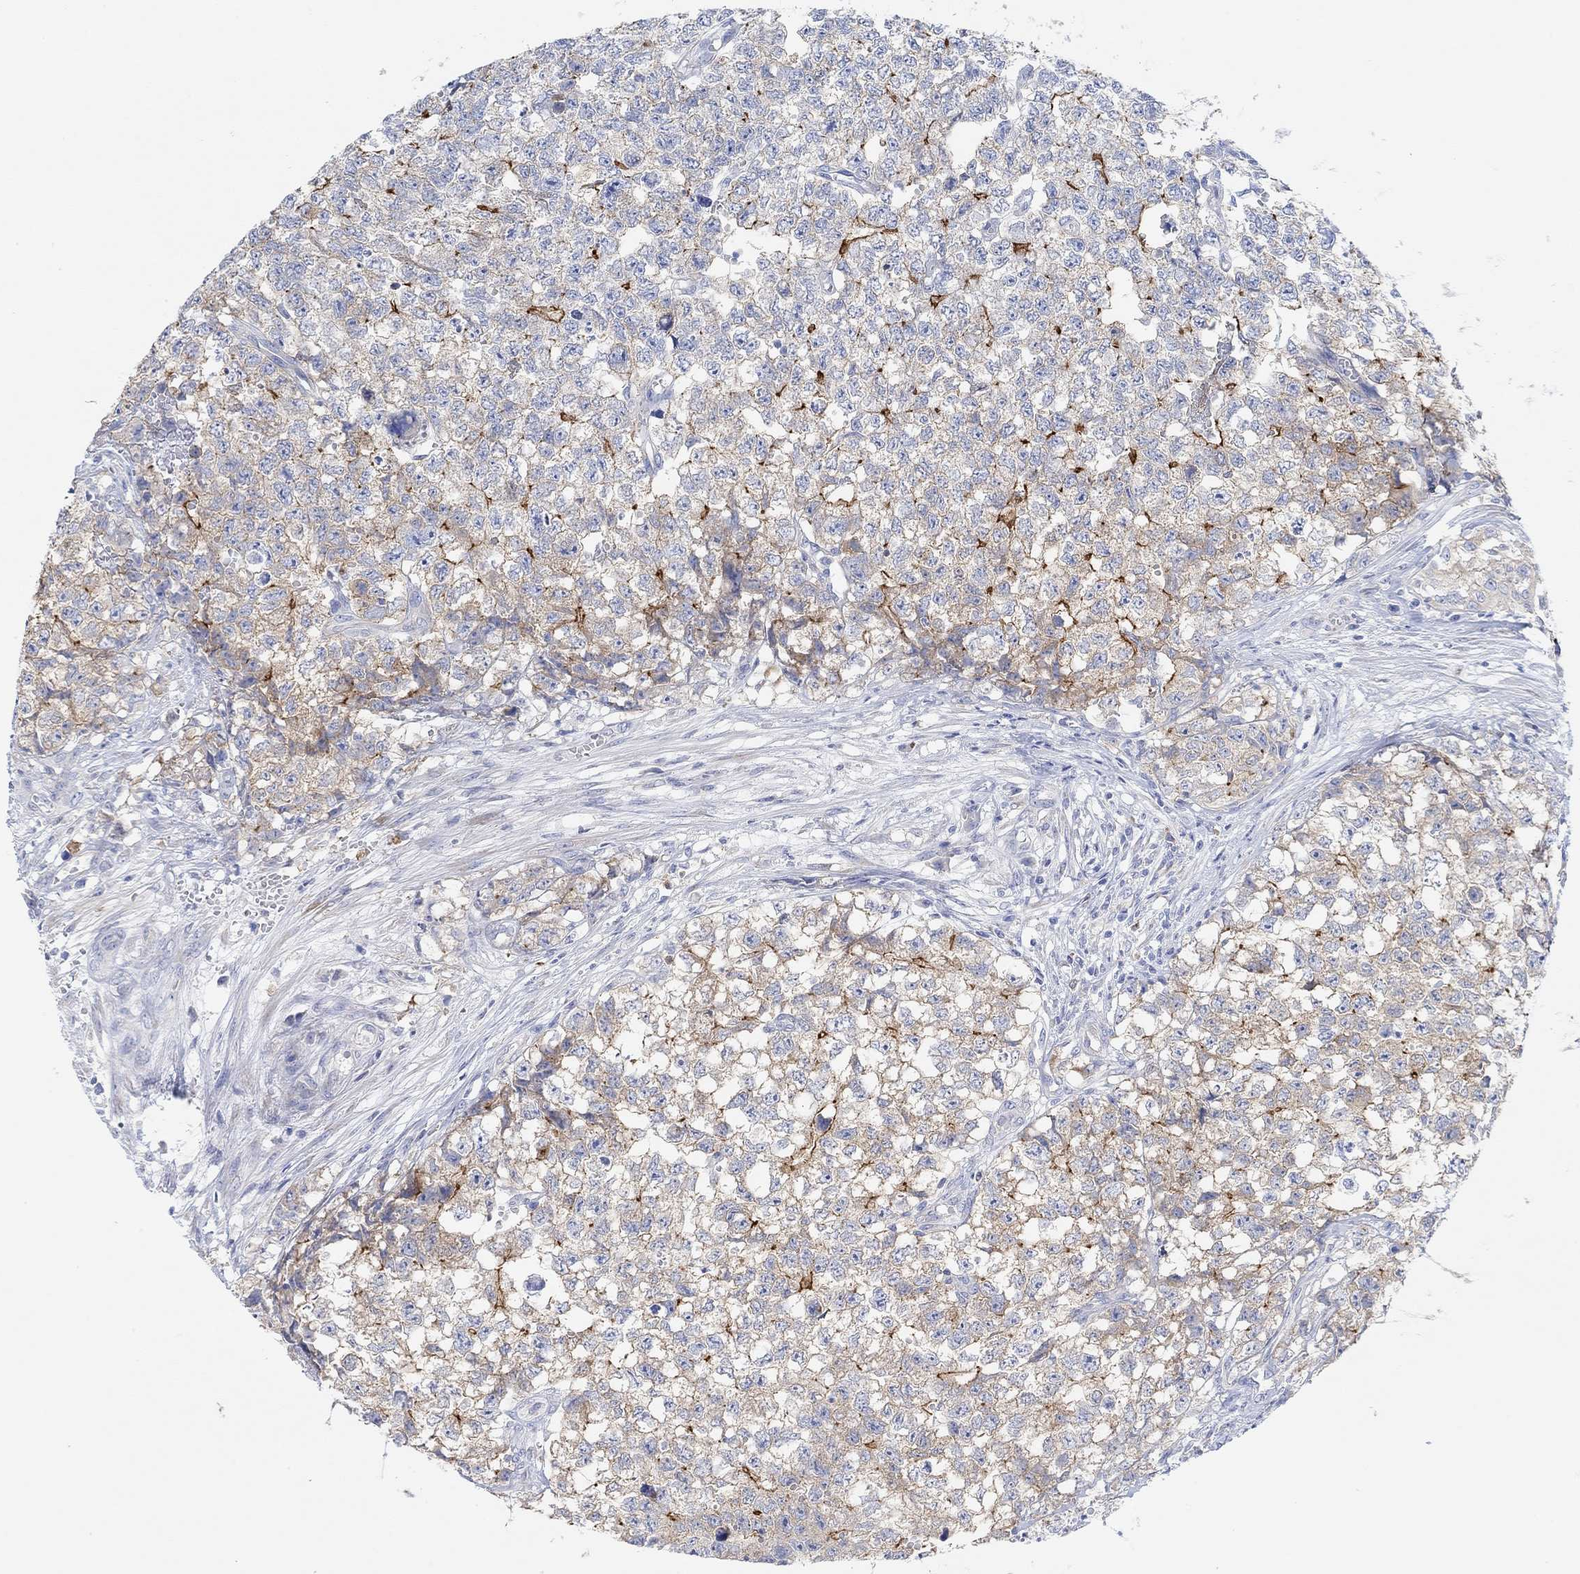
{"staining": {"intensity": "strong", "quantity": "<25%", "location": "cytoplasmic/membranous"}, "tissue": "testis cancer", "cell_type": "Tumor cells", "image_type": "cancer", "snomed": [{"axis": "morphology", "description": "Seminoma, NOS"}, {"axis": "morphology", "description": "Carcinoma, Embryonal, NOS"}, {"axis": "topography", "description": "Testis"}], "caption": "A medium amount of strong cytoplasmic/membranous positivity is identified in approximately <25% of tumor cells in embryonal carcinoma (testis) tissue.", "gene": "RGS1", "patient": {"sex": "male", "age": 22}}